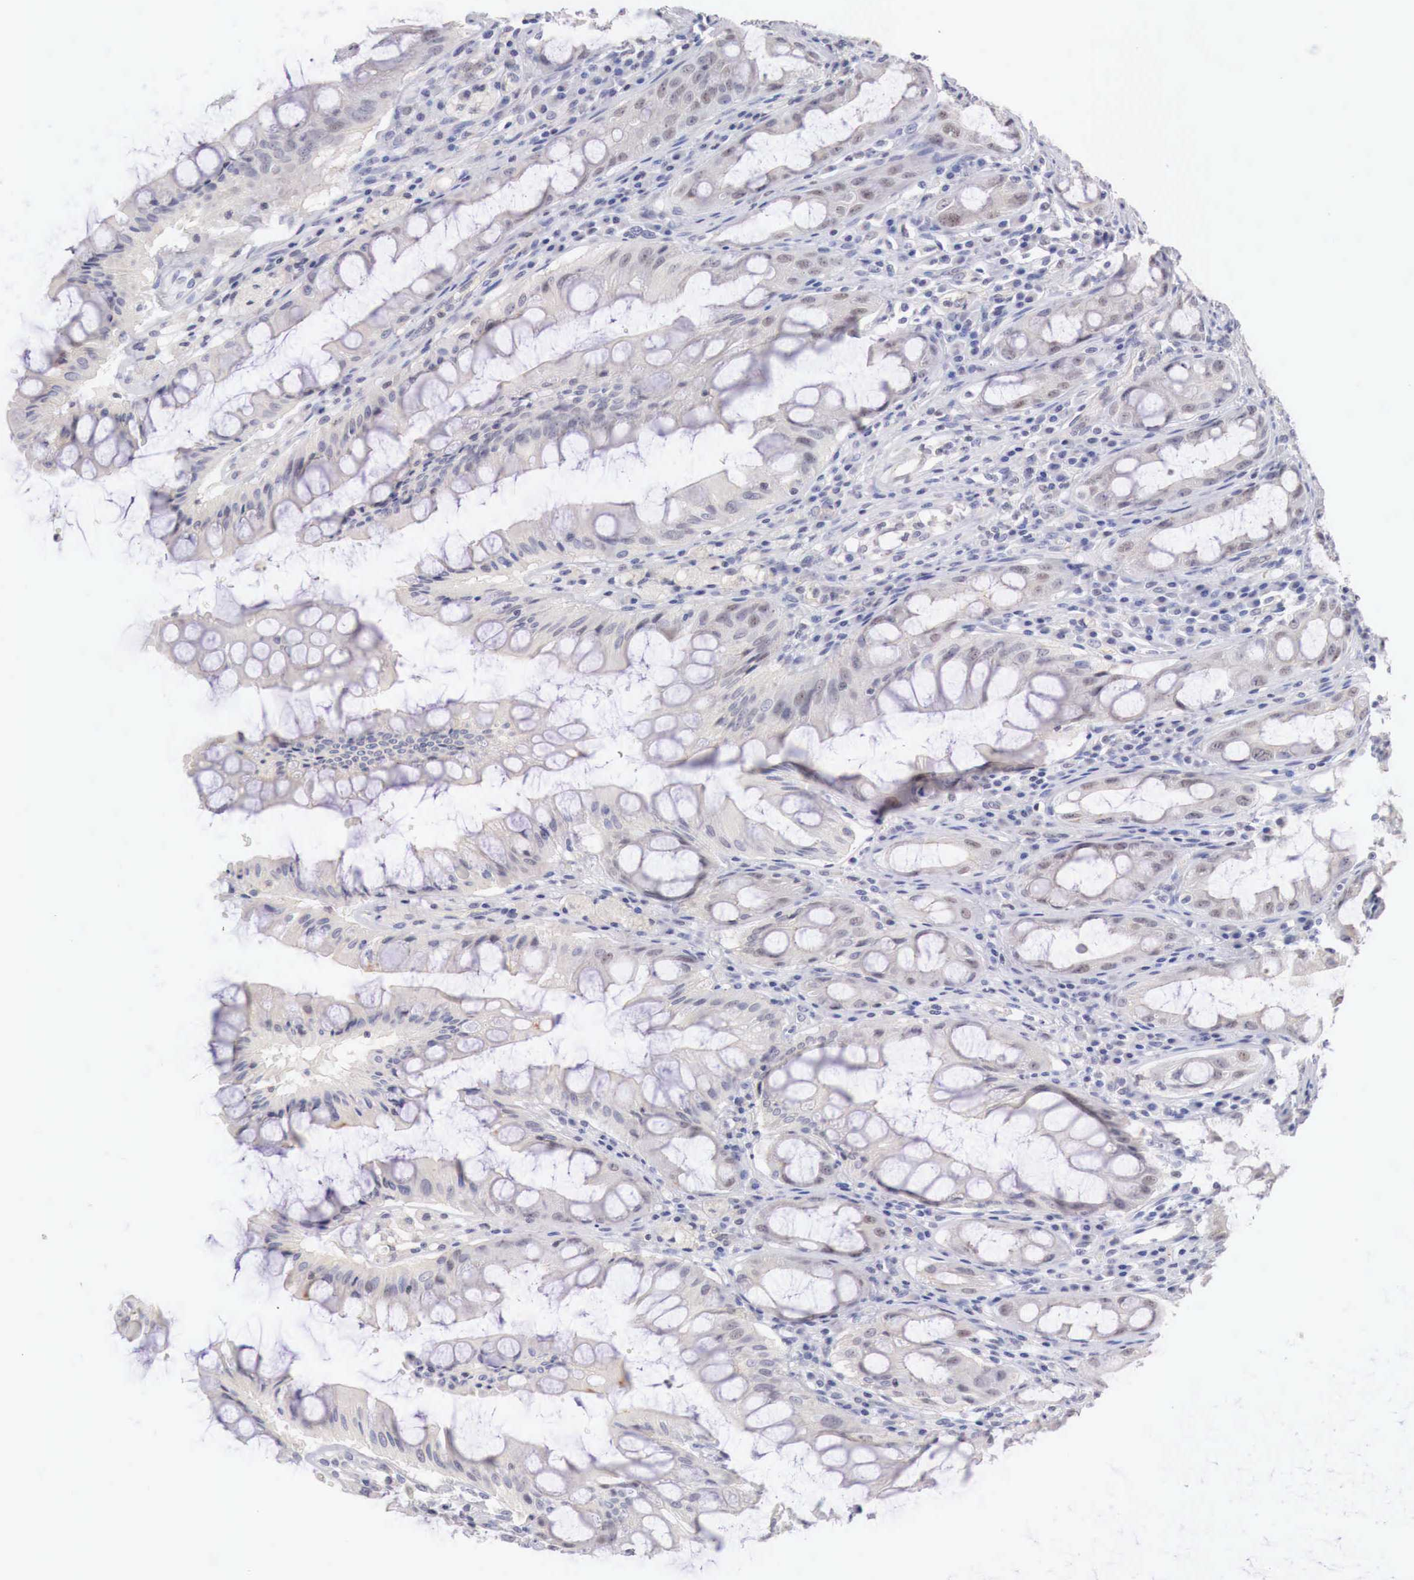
{"staining": {"intensity": "weak", "quantity": "25%-75%", "location": "cytoplasmic/membranous,nuclear"}, "tissue": "rectum", "cell_type": "Glandular cells", "image_type": "normal", "snomed": [{"axis": "morphology", "description": "Normal tissue, NOS"}, {"axis": "topography", "description": "Rectum"}], "caption": "The micrograph exhibits immunohistochemical staining of benign rectum. There is weak cytoplasmic/membranous,nuclear positivity is identified in approximately 25%-75% of glandular cells.", "gene": "TRIM13", "patient": {"sex": "female", "age": 60}}